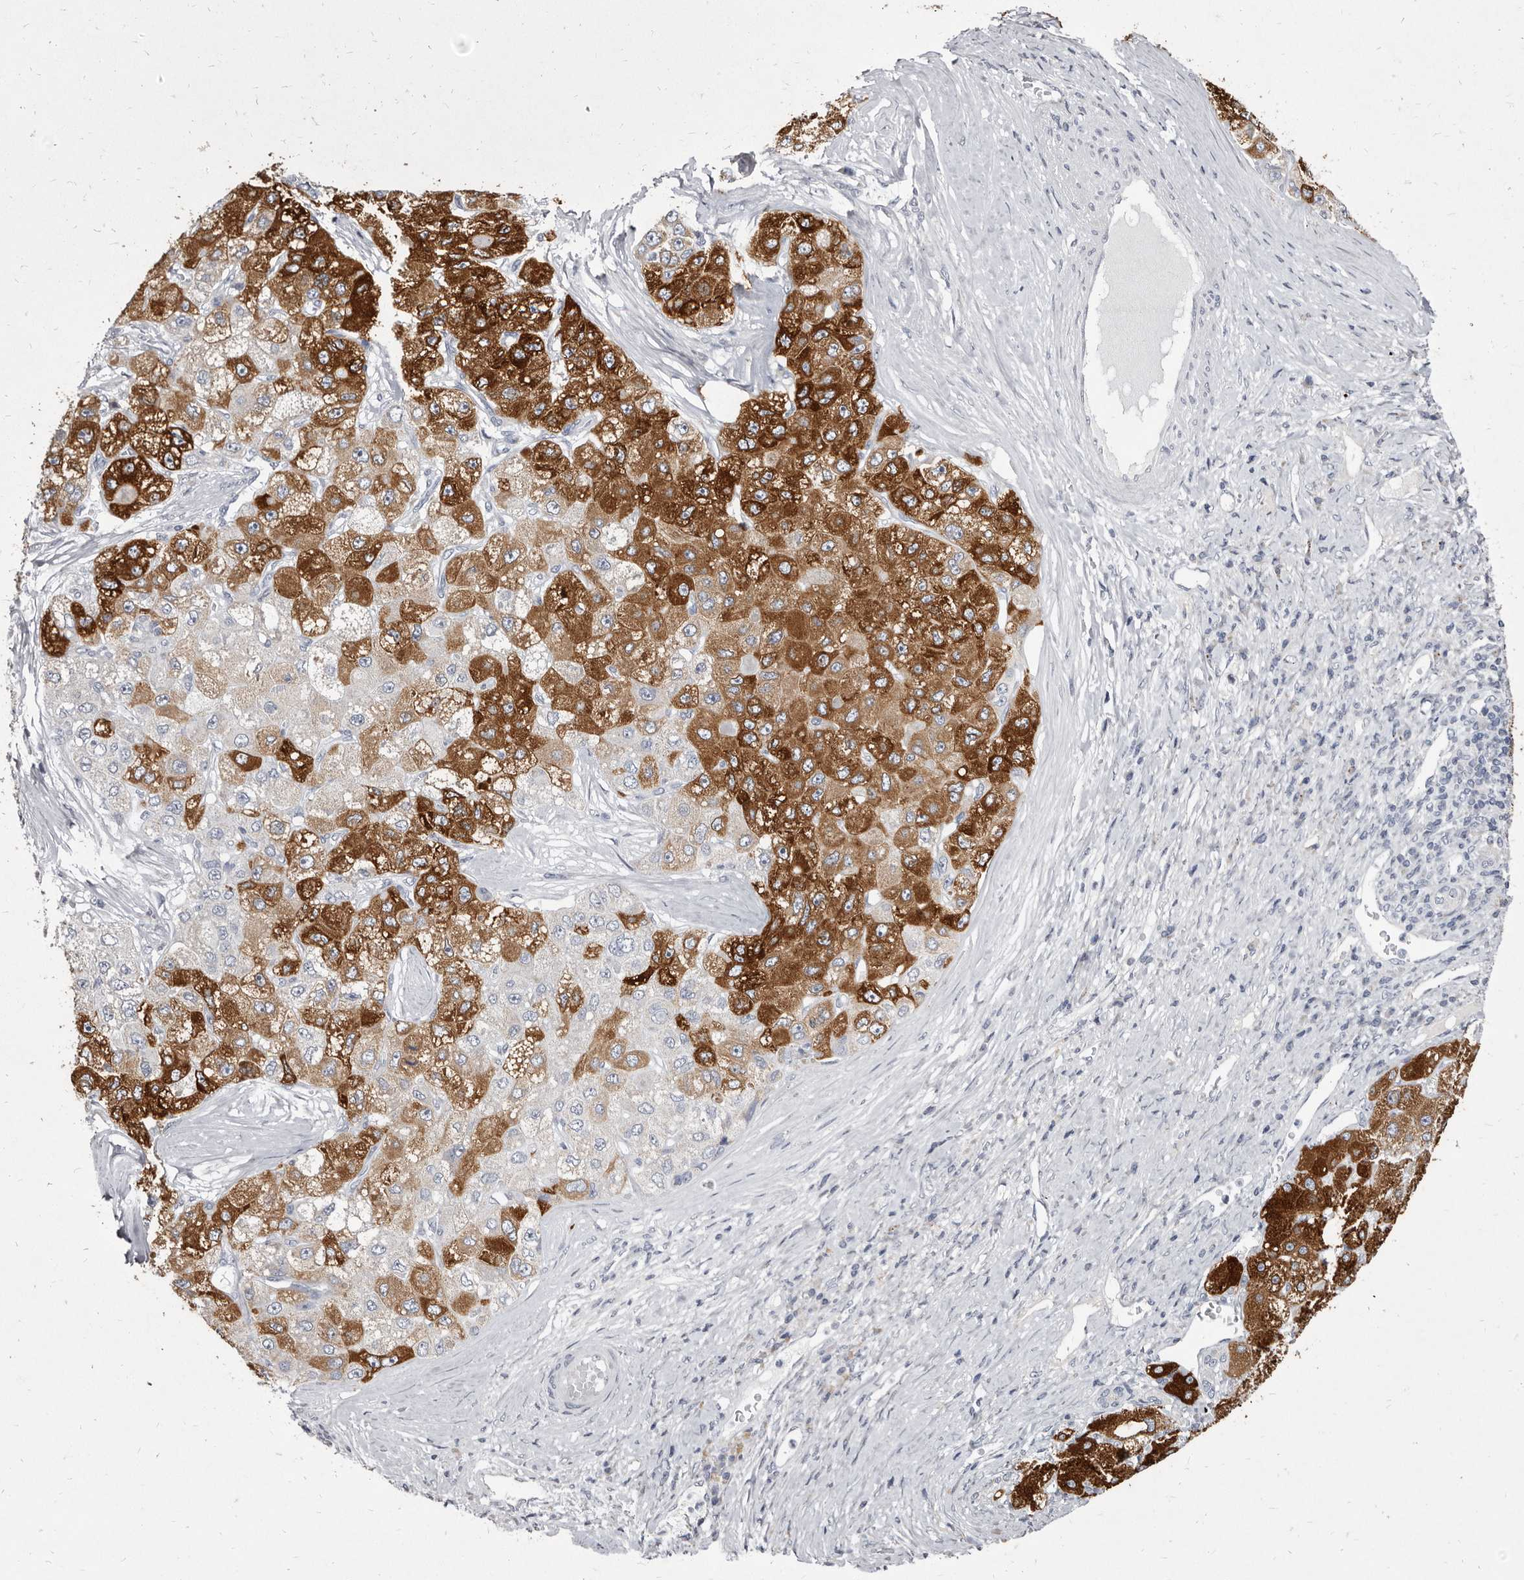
{"staining": {"intensity": "strong", "quantity": "25%-75%", "location": "cytoplasmic/membranous"}, "tissue": "liver cancer", "cell_type": "Tumor cells", "image_type": "cancer", "snomed": [{"axis": "morphology", "description": "Carcinoma, Hepatocellular, NOS"}, {"axis": "topography", "description": "Liver"}], "caption": "A brown stain labels strong cytoplasmic/membranous staining of a protein in liver cancer (hepatocellular carcinoma) tumor cells. Using DAB (brown) and hematoxylin (blue) stains, captured at high magnification using brightfield microscopy.", "gene": "CYP2E1", "patient": {"sex": "male", "age": 80}}